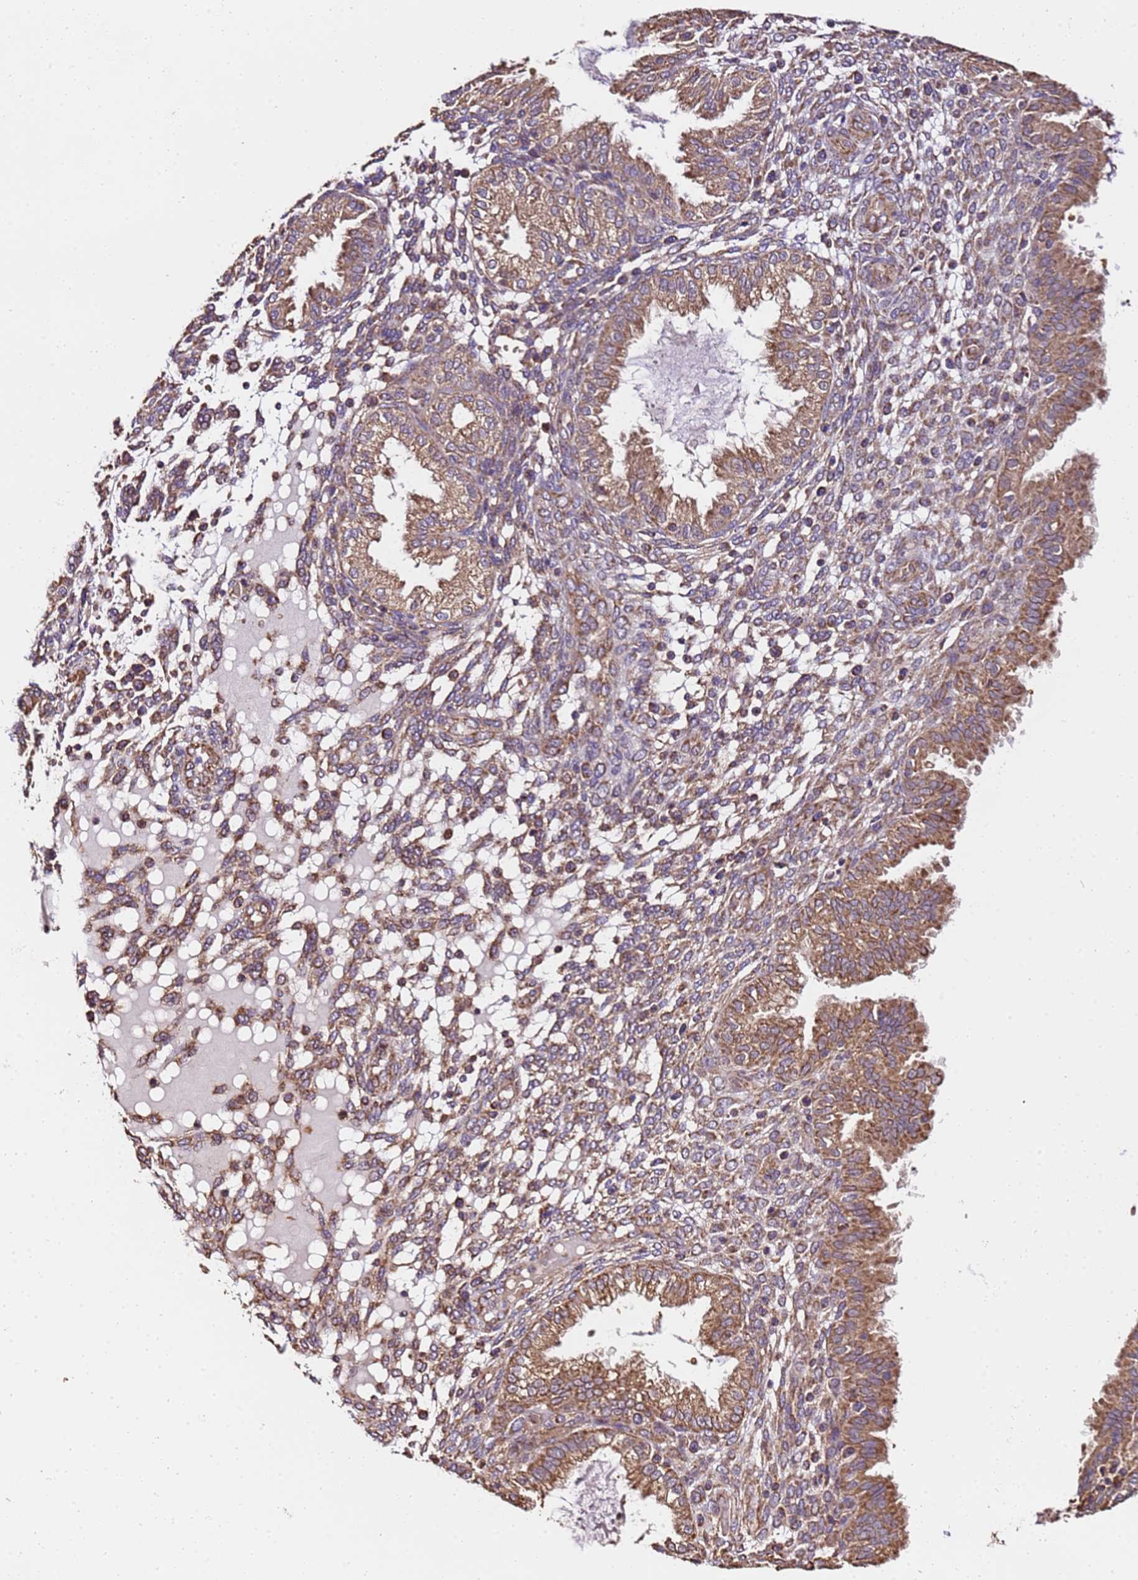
{"staining": {"intensity": "moderate", "quantity": "25%-75%", "location": "cytoplasmic/membranous"}, "tissue": "endometrium", "cell_type": "Cells in endometrial stroma", "image_type": "normal", "snomed": [{"axis": "morphology", "description": "Normal tissue, NOS"}, {"axis": "topography", "description": "Endometrium"}], "caption": "This photomicrograph demonstrates unremarkable endometrium stained with immunohistochemistry to label a protein in brown. The cytoplasmic/membranous of cells in endometrial stroma show moderate positivity for the protein. Nuclei are counter-stained blue.", "gene": "LRRIQ1", "patient": {"sex": "female", "age": 33}}